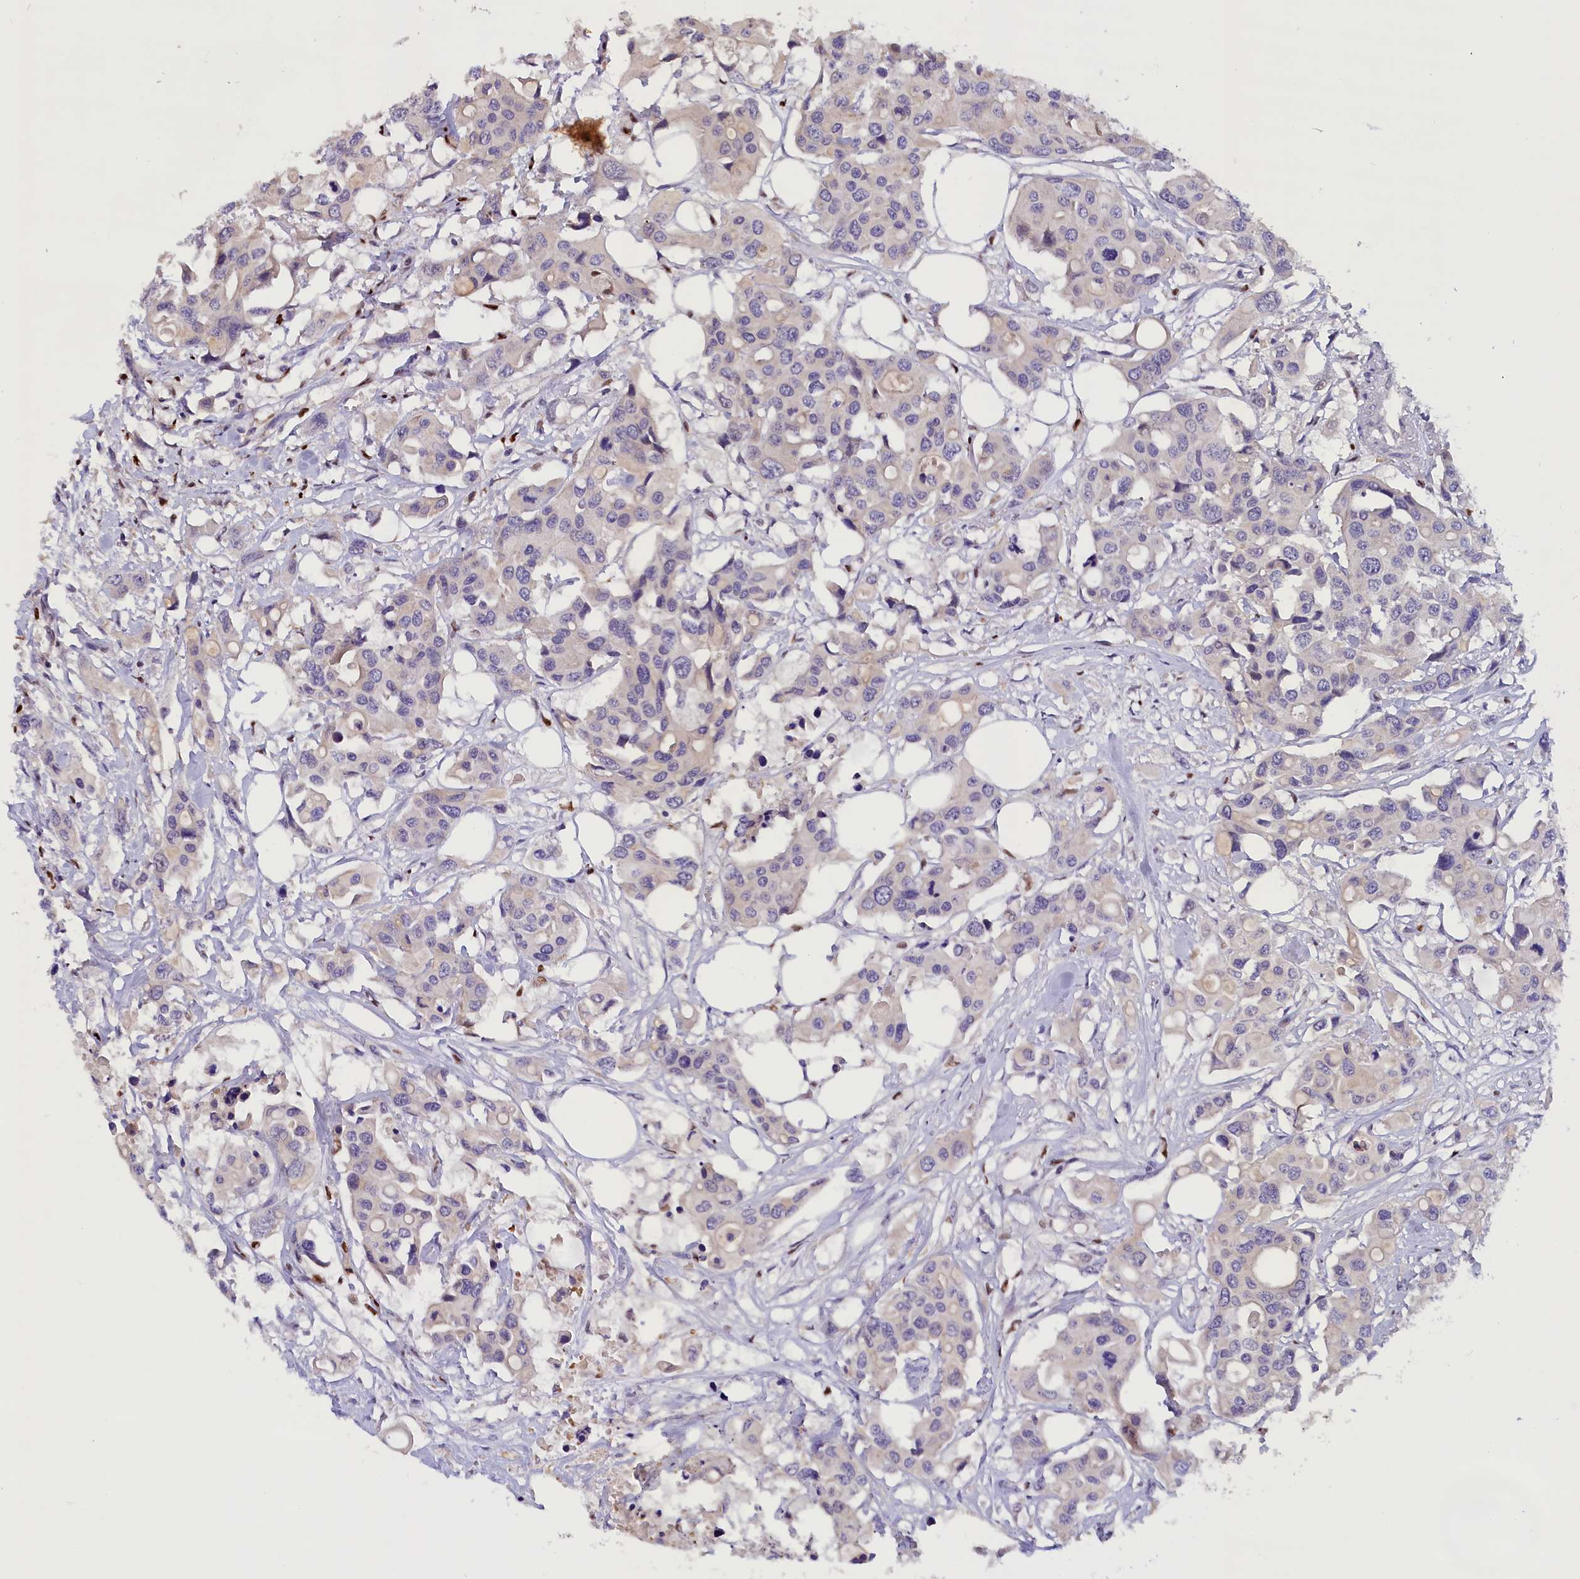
{"staining": {"intensity": "negative", "quantity": "none", "location": "none"}, "tissue": "colorectal cancer", "cell_type": "Tumor cells", "image_type": "cancer", "snomed": [{"axis": "morphology", "description": "Adenocarcinoma, NOS"}, {"axis": "topography", "description": "Colon"}], "caption": "DAB (3,3'-diaminobenzidine) immunohistochemical staining of colorectal cancer (adenocarcinoma) reveals no significant expression in tumor cells.", "gene": "BTBD9", "patient": {"sex": "male", "age": 77}}